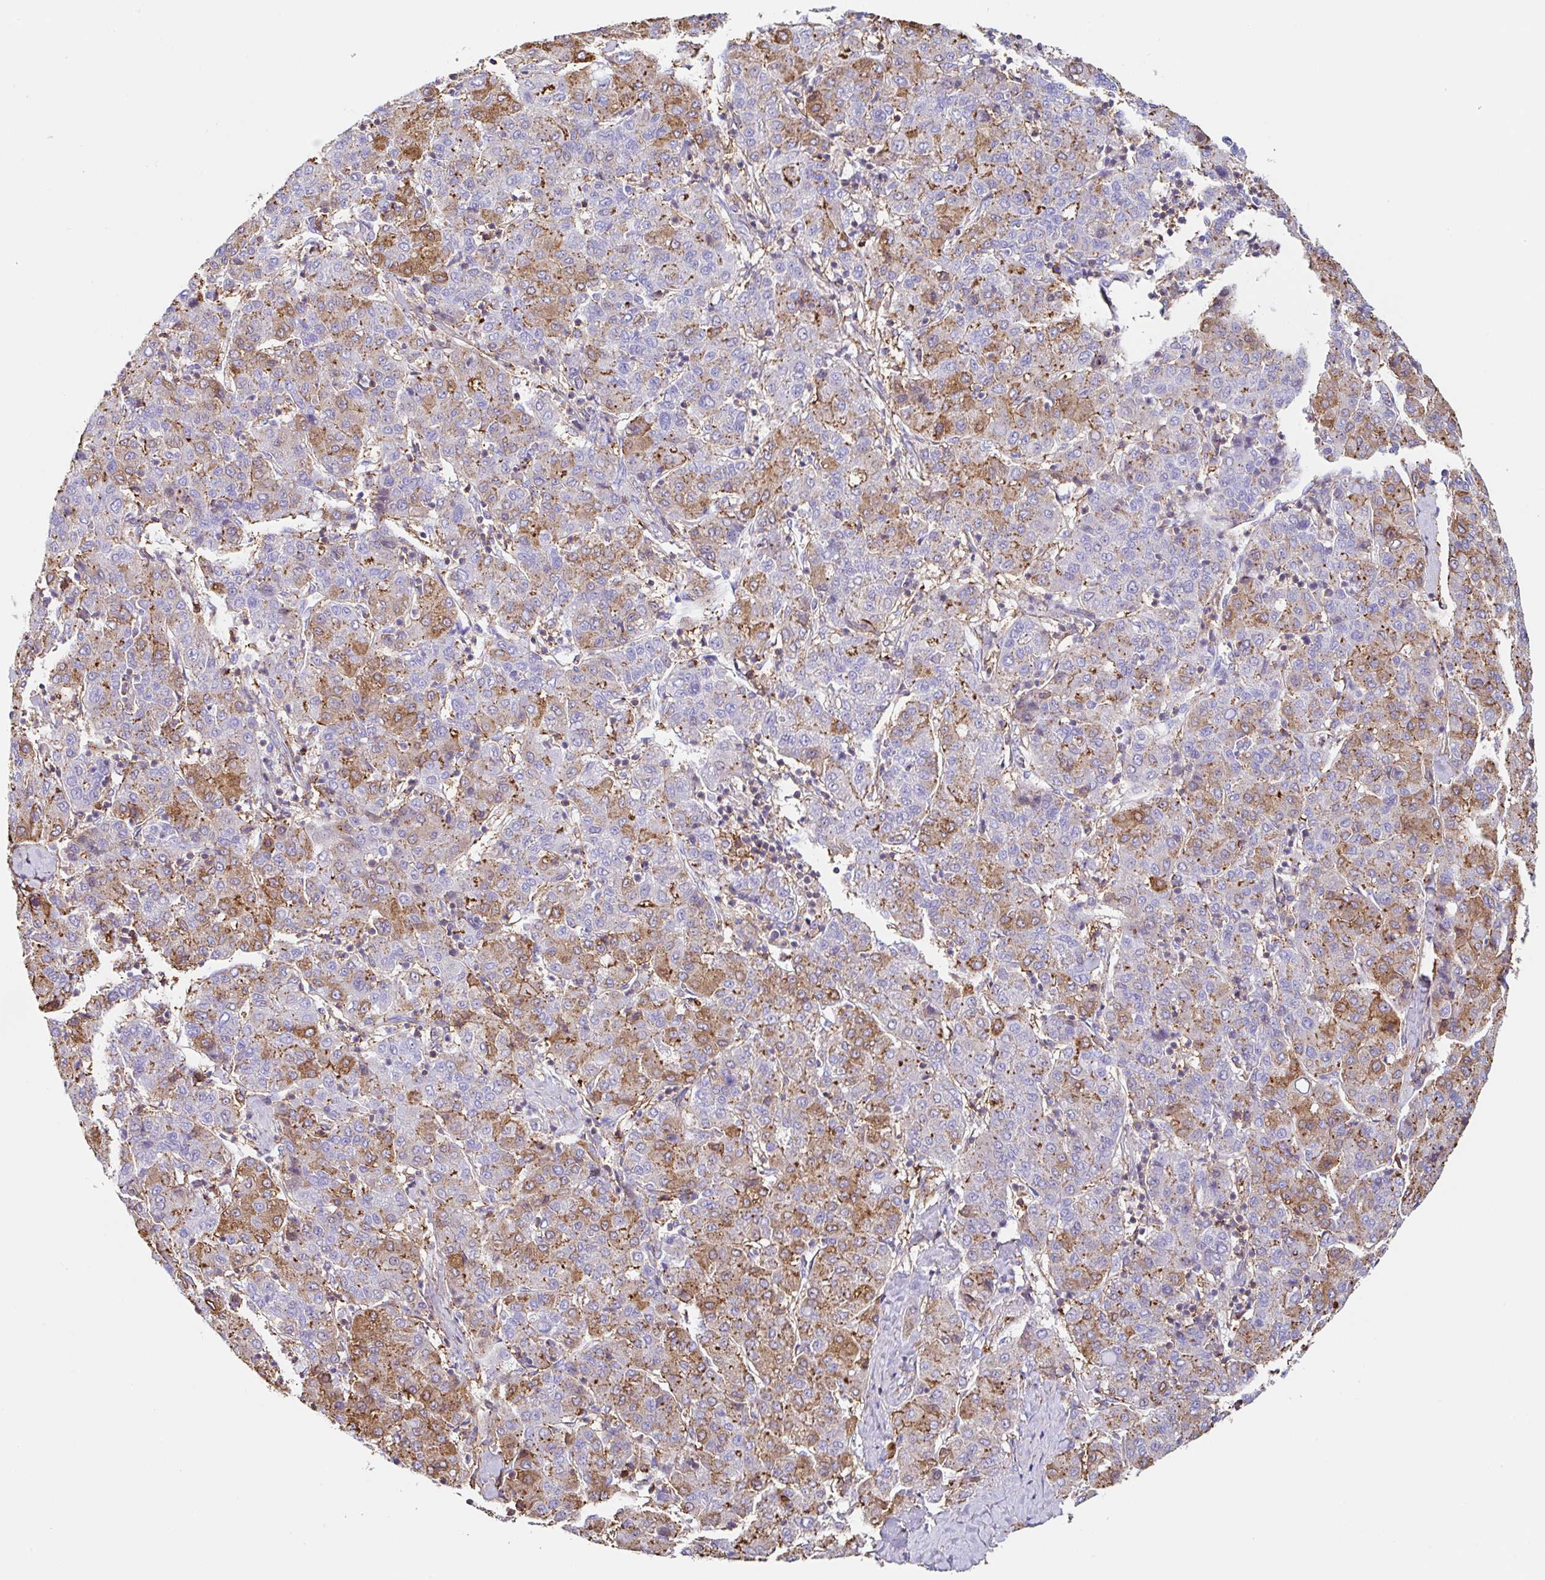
{"staining": {"intensity": "moderate", "quantity": "25%-75%", "location": "cytoplasmic/membranous"}, "tissue": "liver cancer", "cell_type": "Tumor cells", "image_type": "cancer", "snomed": [{"axis": "morphology", "description": "Carcinoma, Hepatocellular, NOS"}, {"axis": "topography", "description": "Liver"}], "caption": "Immunohistochemistry (IHC) staining of liver cancer, which reveals medium levels of moderate cytoplasmic/membranous positivity in approximately 25%-75% of tumor cells indicating moderate cytoplasmic/membranous protein staining. The staining was performed using DAB (brown) for protein detection and nuclei were counterstained in hematoxylin (blue).", "gene": "MTTP", "patient": {"sex": "male", "age": 65}}